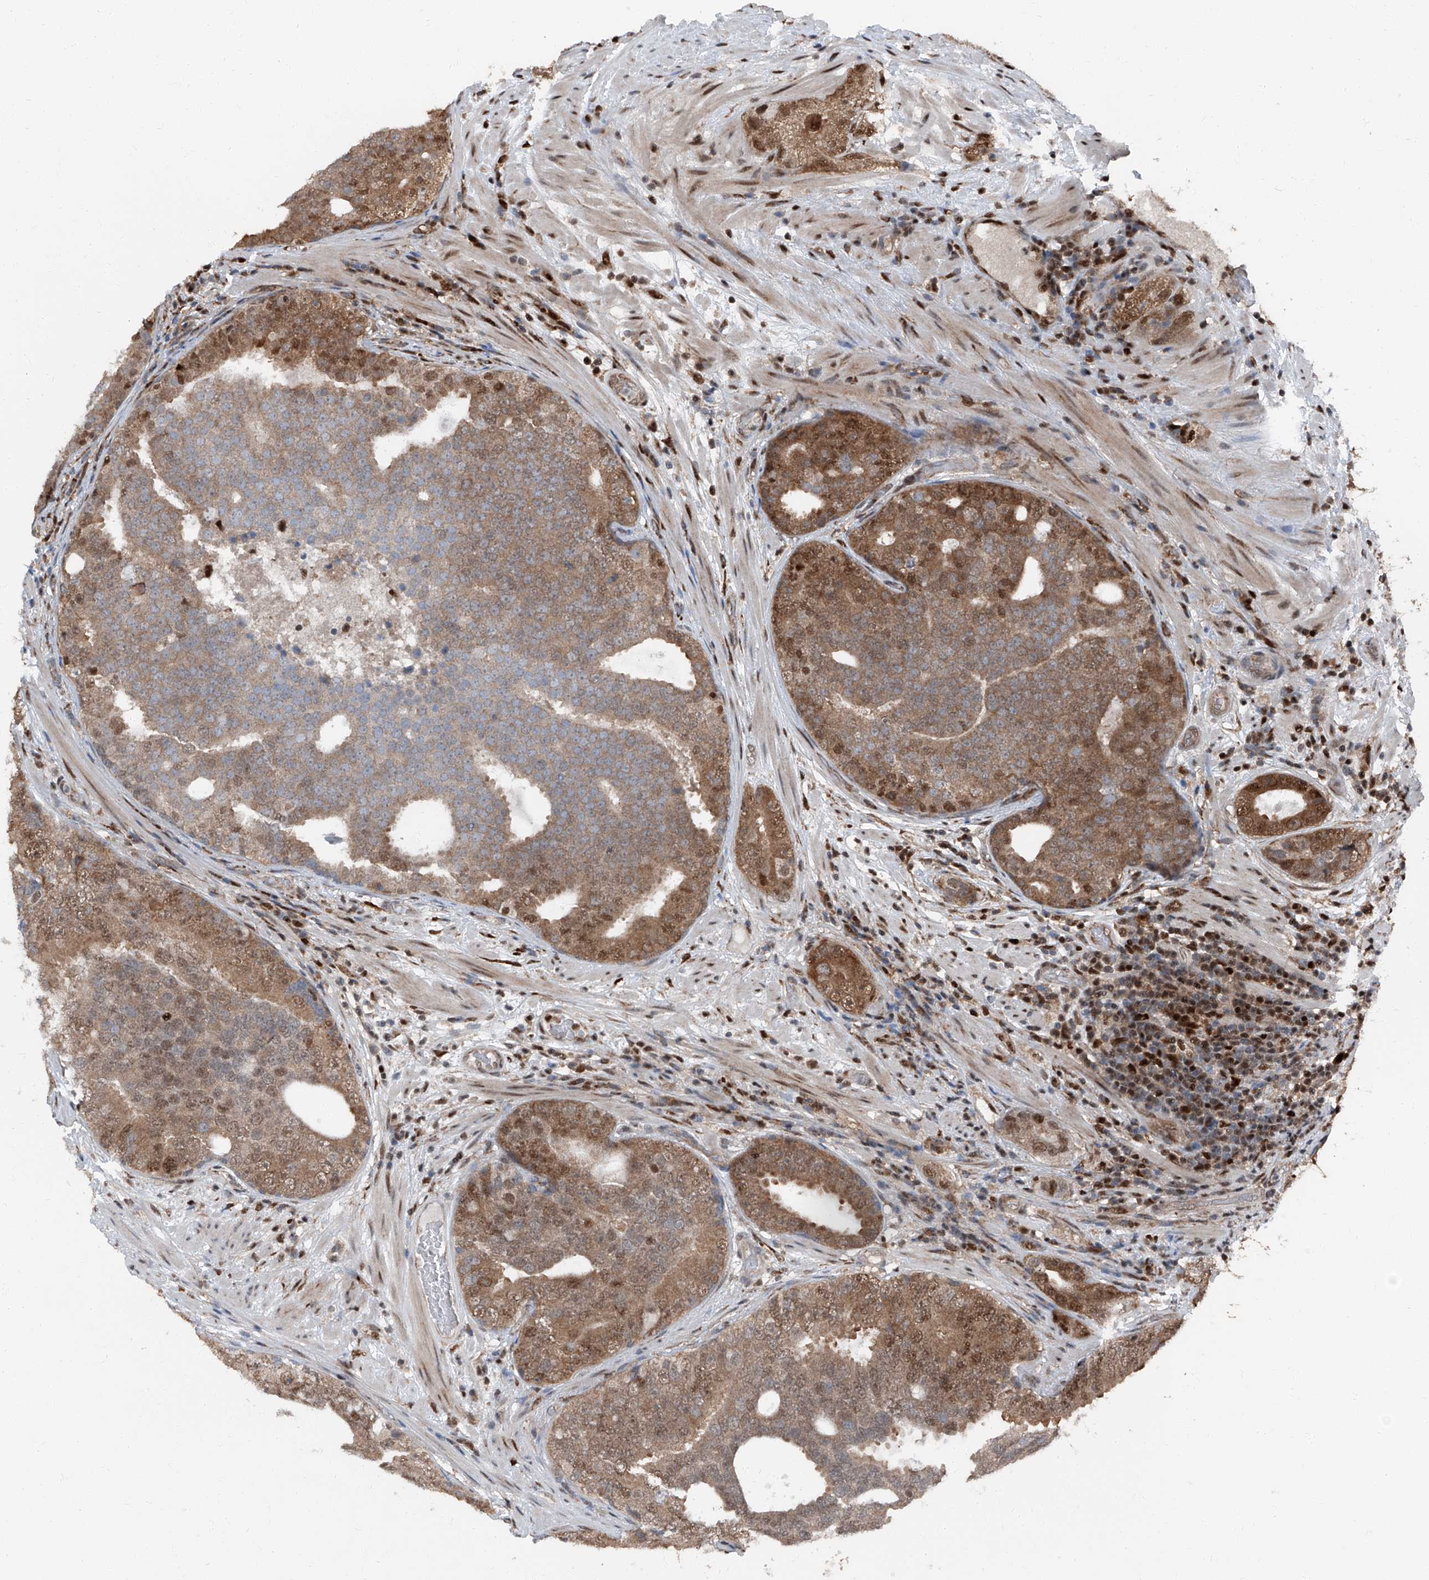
{"staining": {"intensity": "moderate", "quantity": ">75%", "location": "cytoplasmic/membranous,nuclear"}, "tissue": "prostate cancer", "cell_type": "Tumor cells", "image_type": "cancer", "snomed": [{"axis": "morphology", "description": "Adenocarcinoma, High grade"}, {"axis": "topography", "description": "Prostate"}], "caption": "Protein analysis of prostate adenocarcinoma (high-grade) tissue exhibits moderate cytoplasmic/membranous and nuclear staining in about >75% of tumor cells.", "gene": "FKBP5", "patient": {"sex": "male", "age": 56}}